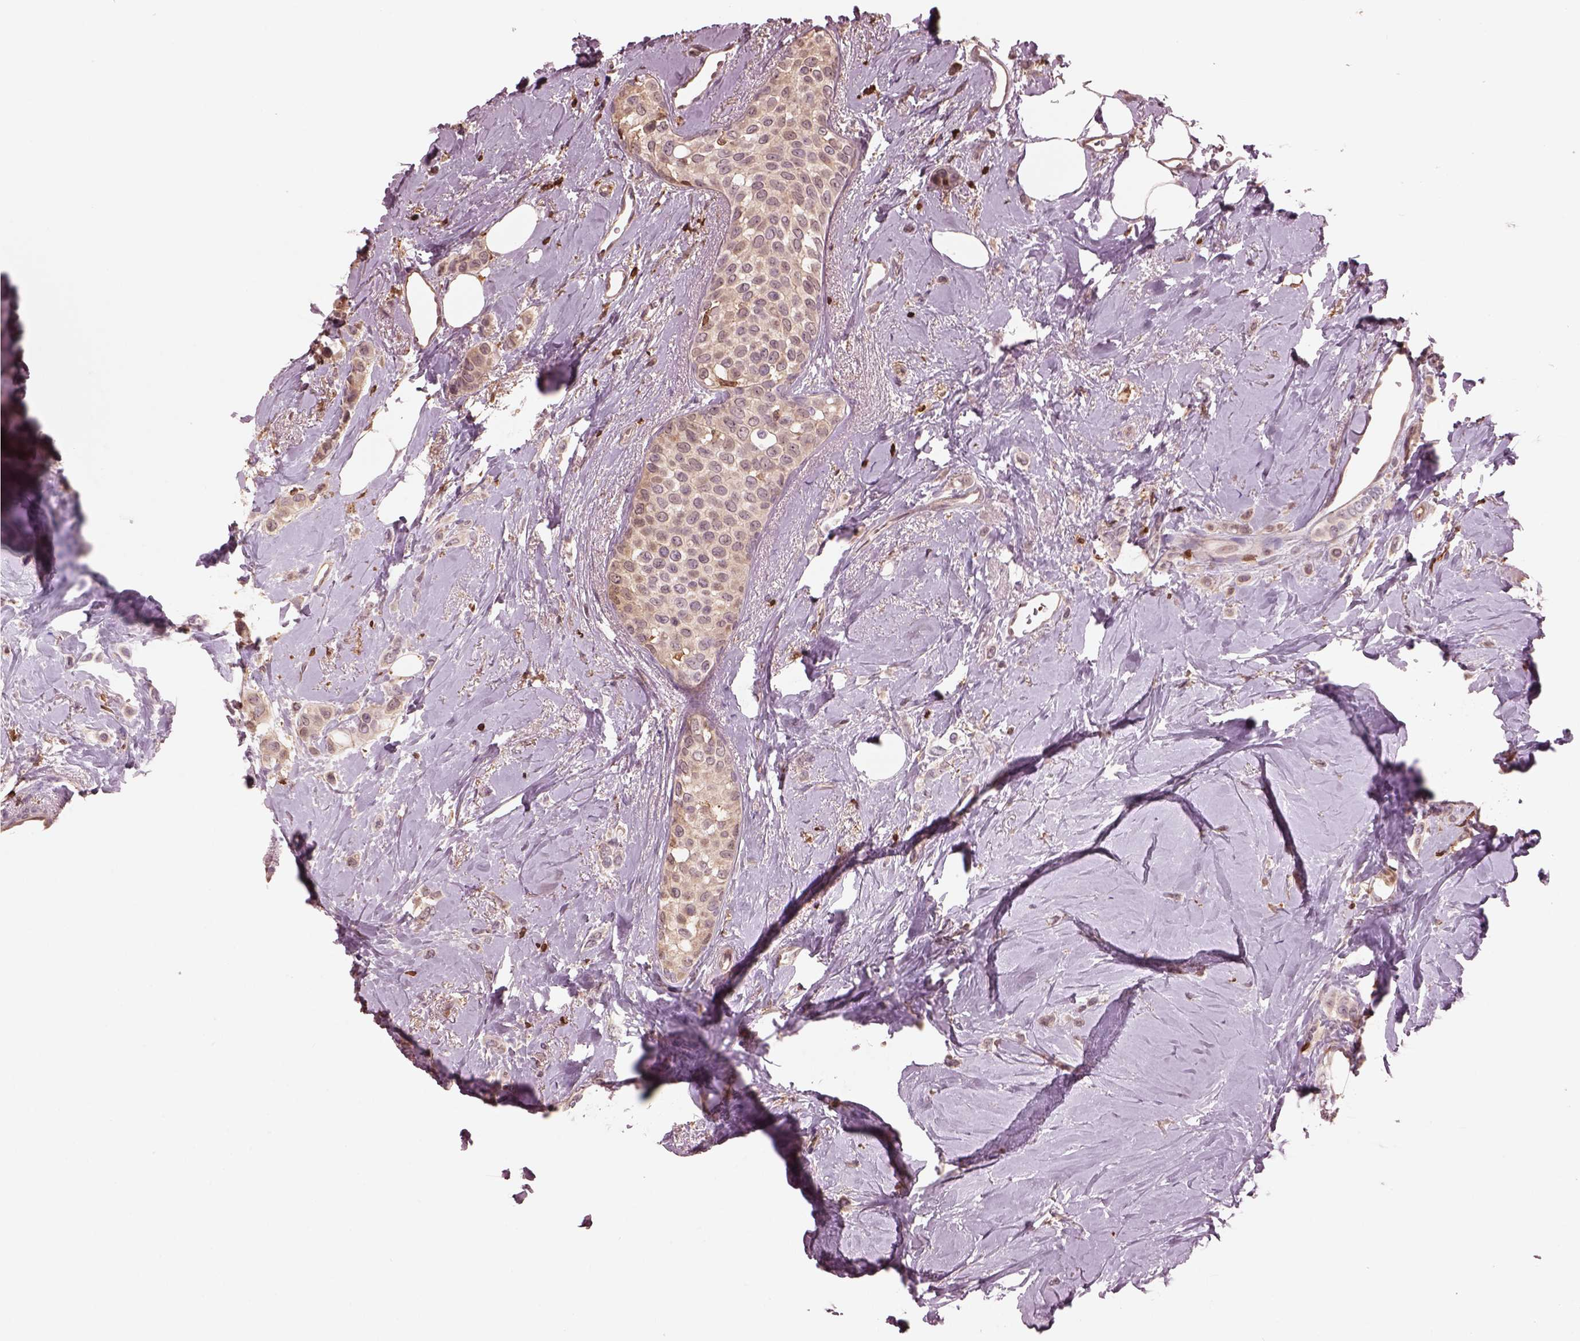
{"staining": {"intensity": "weak", "quantity": ">75%", "location": "cytoplasmic/membranous"}, "tissue": "breast cancer", "cell_type": "Tumor cells", "image_type": "cancer", "snomed": [{"axis": "morphology", "description": "Lobular carcinoma"}, {"axis": "topography", "description": "Breast"}], "caption": "Breast cancer (lobular carcinoma) stained with a protein marker reveals weak staining in tumor cells.", "gene": "IL31RA", "patient": {"sex": "female", "age": 66}}